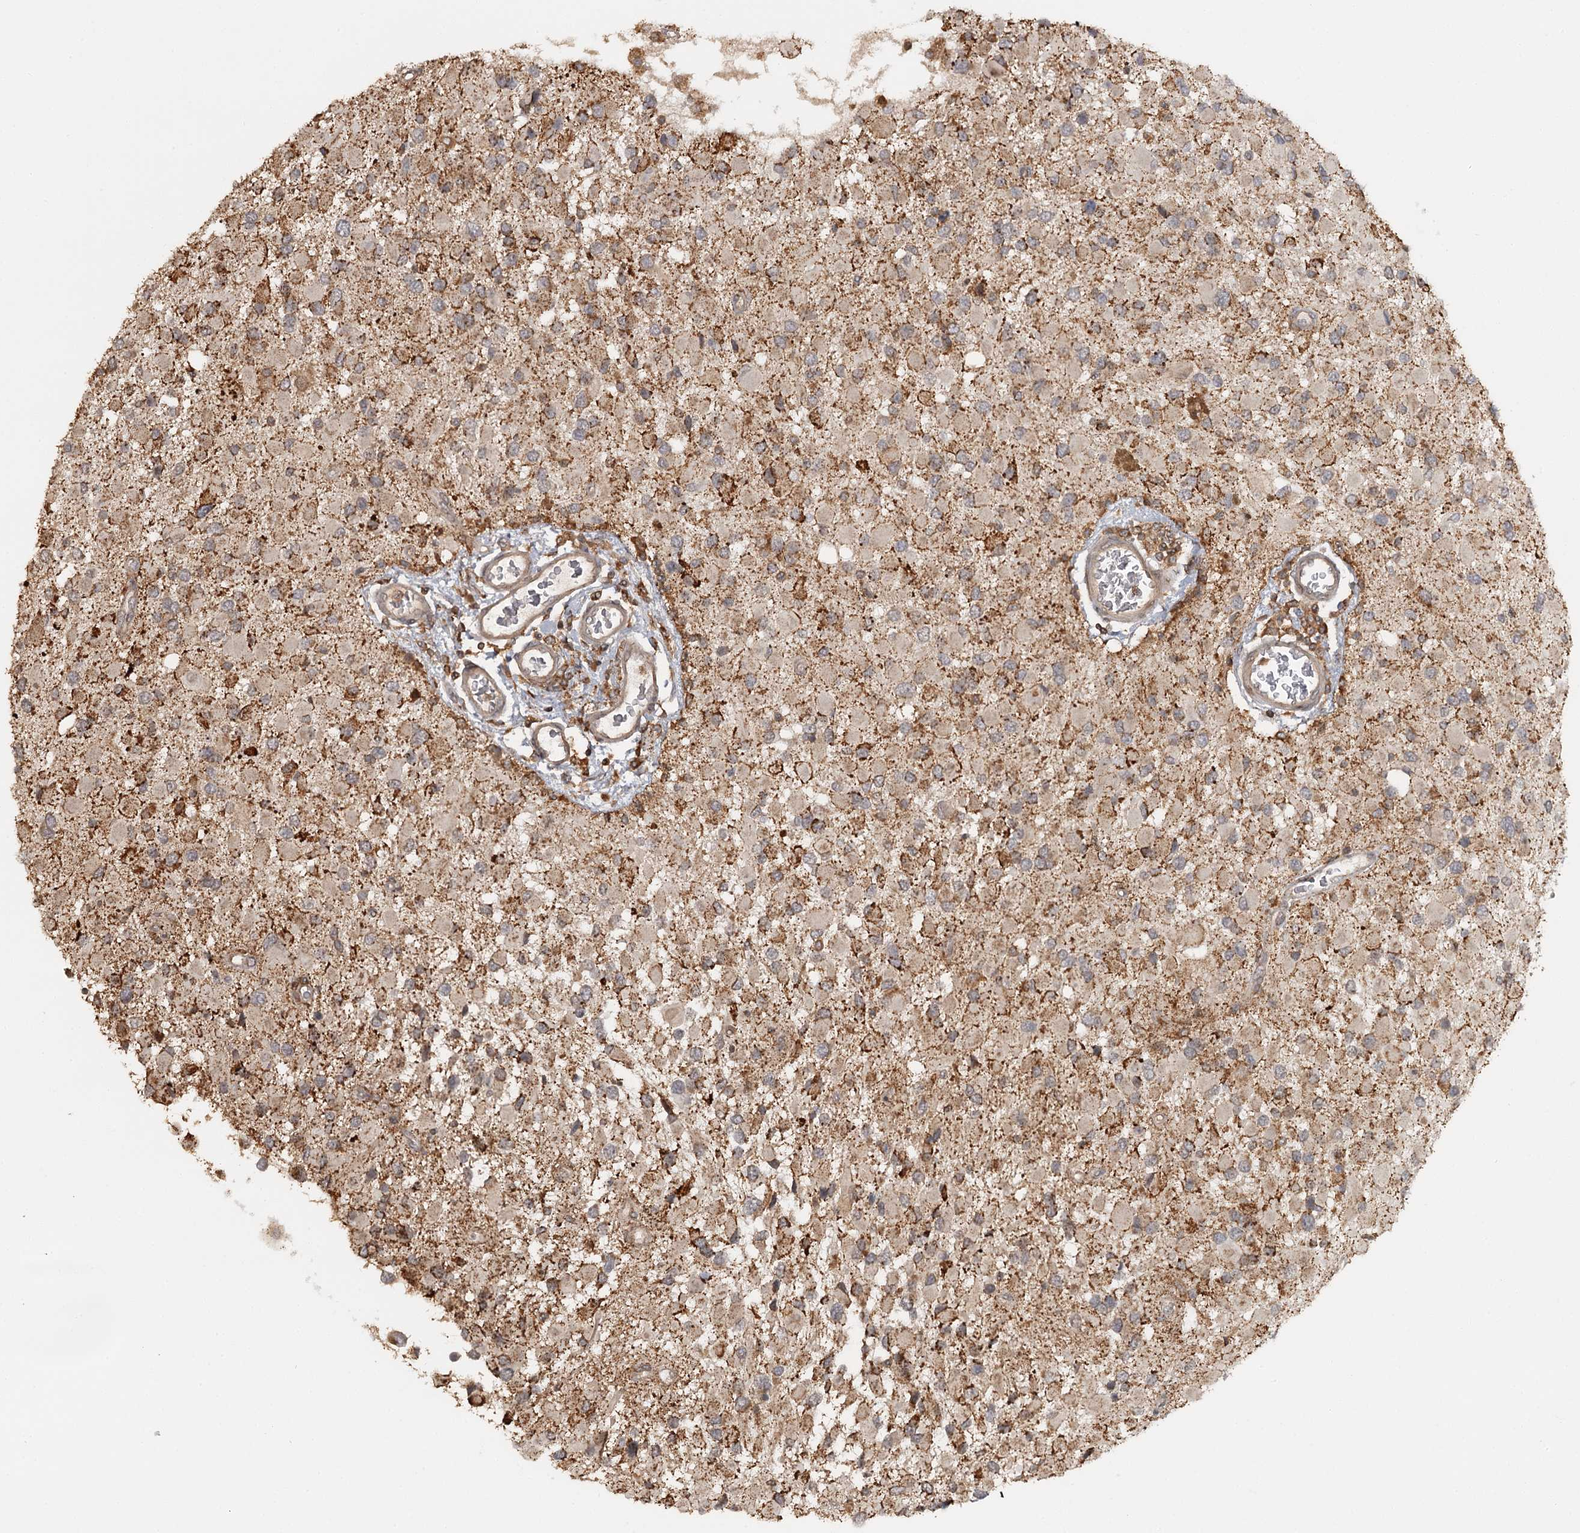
{"staining": {"intensity": "moderate", "quantity": "25%-75%", "location": "cytoplasmic/membranous"}, "tissue": "glioma", "cell_type": "Tumor cells", "image_type": "cancer", "snomed": [{"axis": "morphology", "description": "Glioma, malignant, High grade"}, {"axis": "topography", "description": "Brain"}], "caption": "The histopathology image exhibits staining of glioma, revealing moderate cytoplasmic/membranous protein expression (brown color) within tumor cells. The staining is performed using DAB (3,3'-diaminobenzidine) brown chromogen to label protein expression. The nuclei are counter-stained blue using hematoxylin.", "gene": "FAXC", "patient": {"sex": "male", "age": 53}}